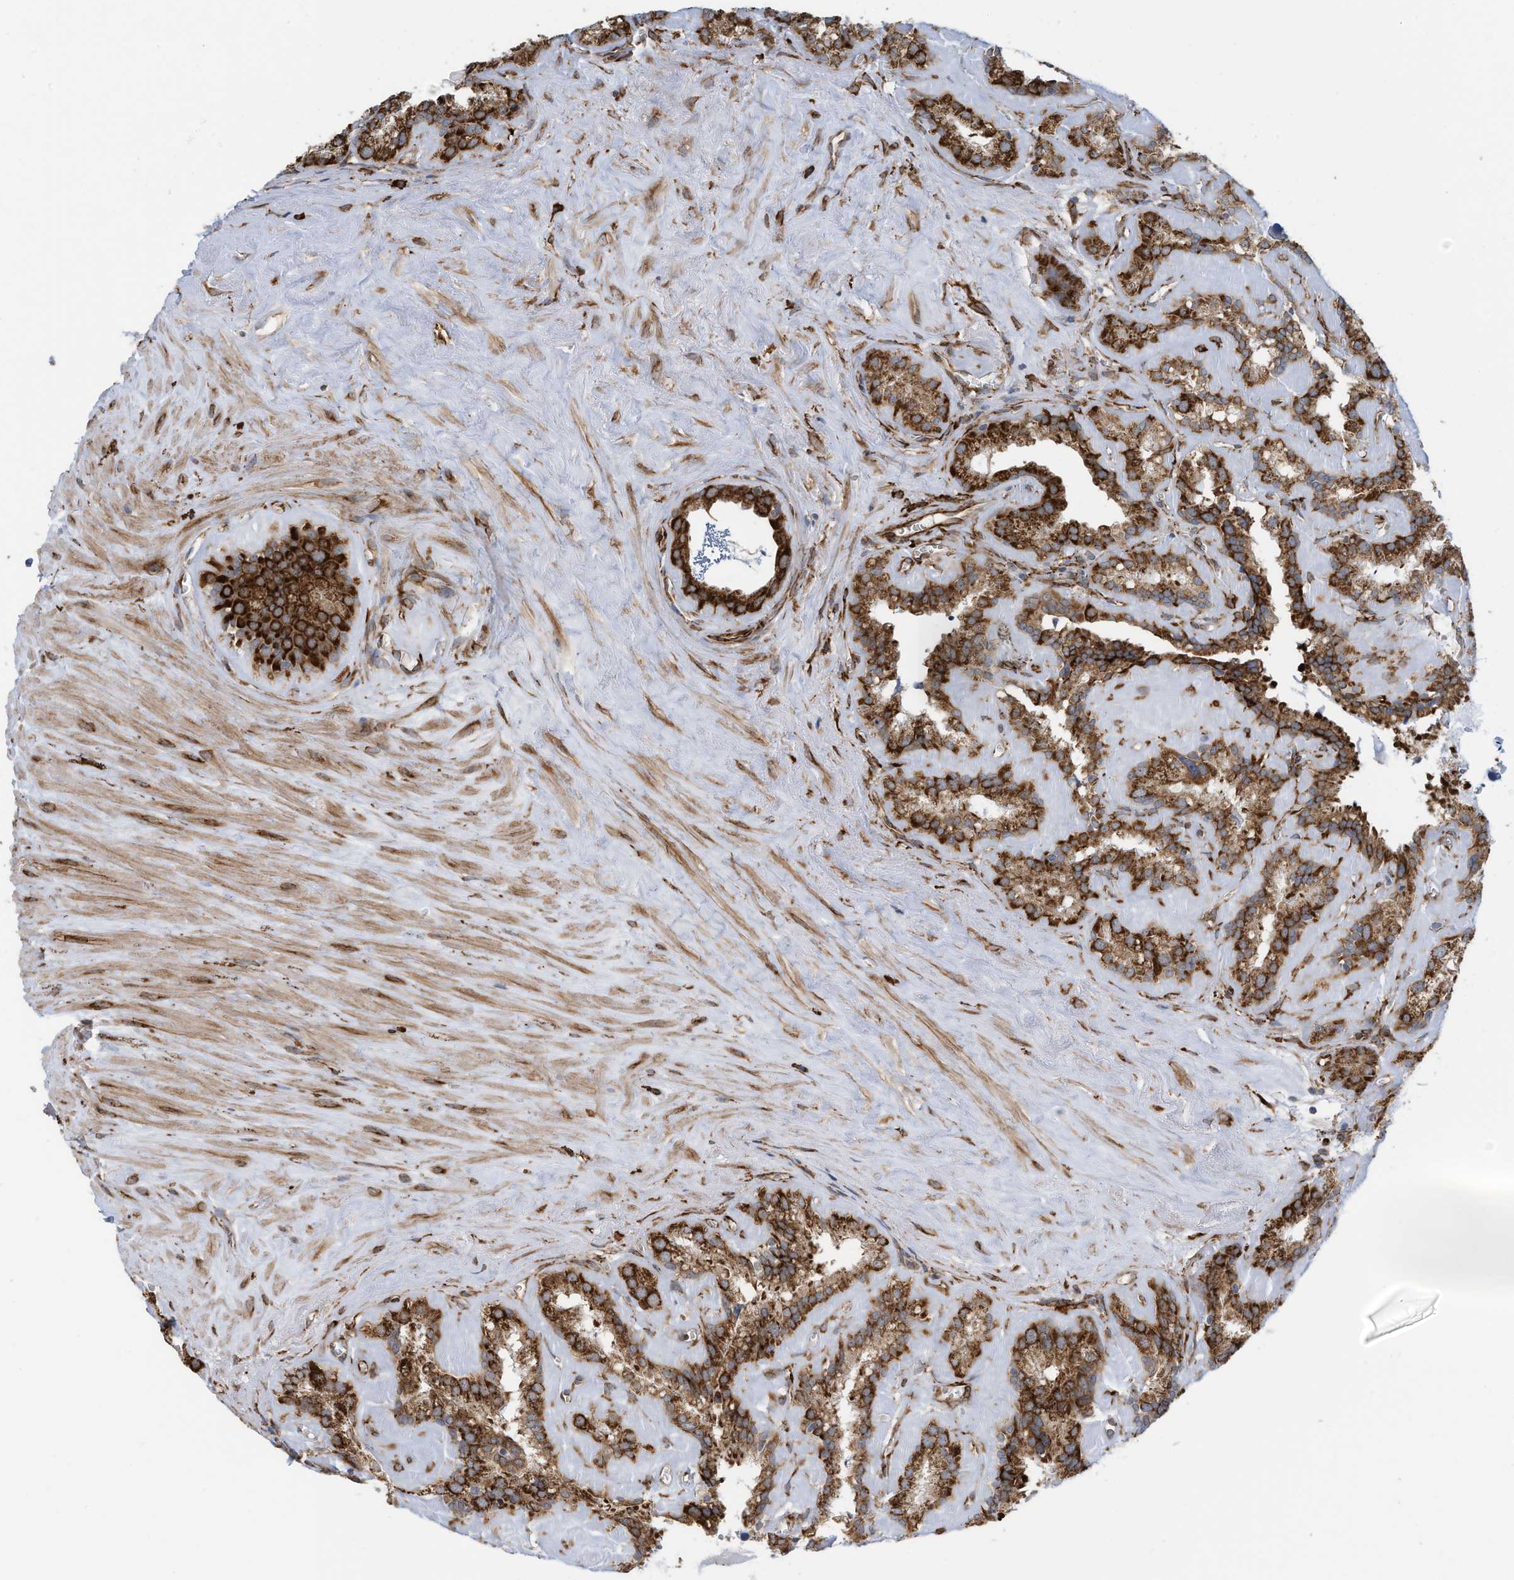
{"staining": {"intensity": "strong", "quantity": ">75%", "location": "cytoplasmic/membranous"}, "tissue": "seminal vesicle", "cell_type": "Glandular cells", "image_type": "normal", "snomed": [{"axis": "morphology", "description": "Normal tissue, NOS"}, {"axis": "topography", "description": "Prostate"}, {"axis": "topography", "description": "Seminal veicle"}], "caption": "IHC of unremarkable seminal vesicle exhibits high levels of strong cytoplasmic/membranous expression in approximately >75% of glandular cells. Nuclei are stained in blue.", "gene": "ZBTB45", "patient": {"sex": "male", "age": 59}}